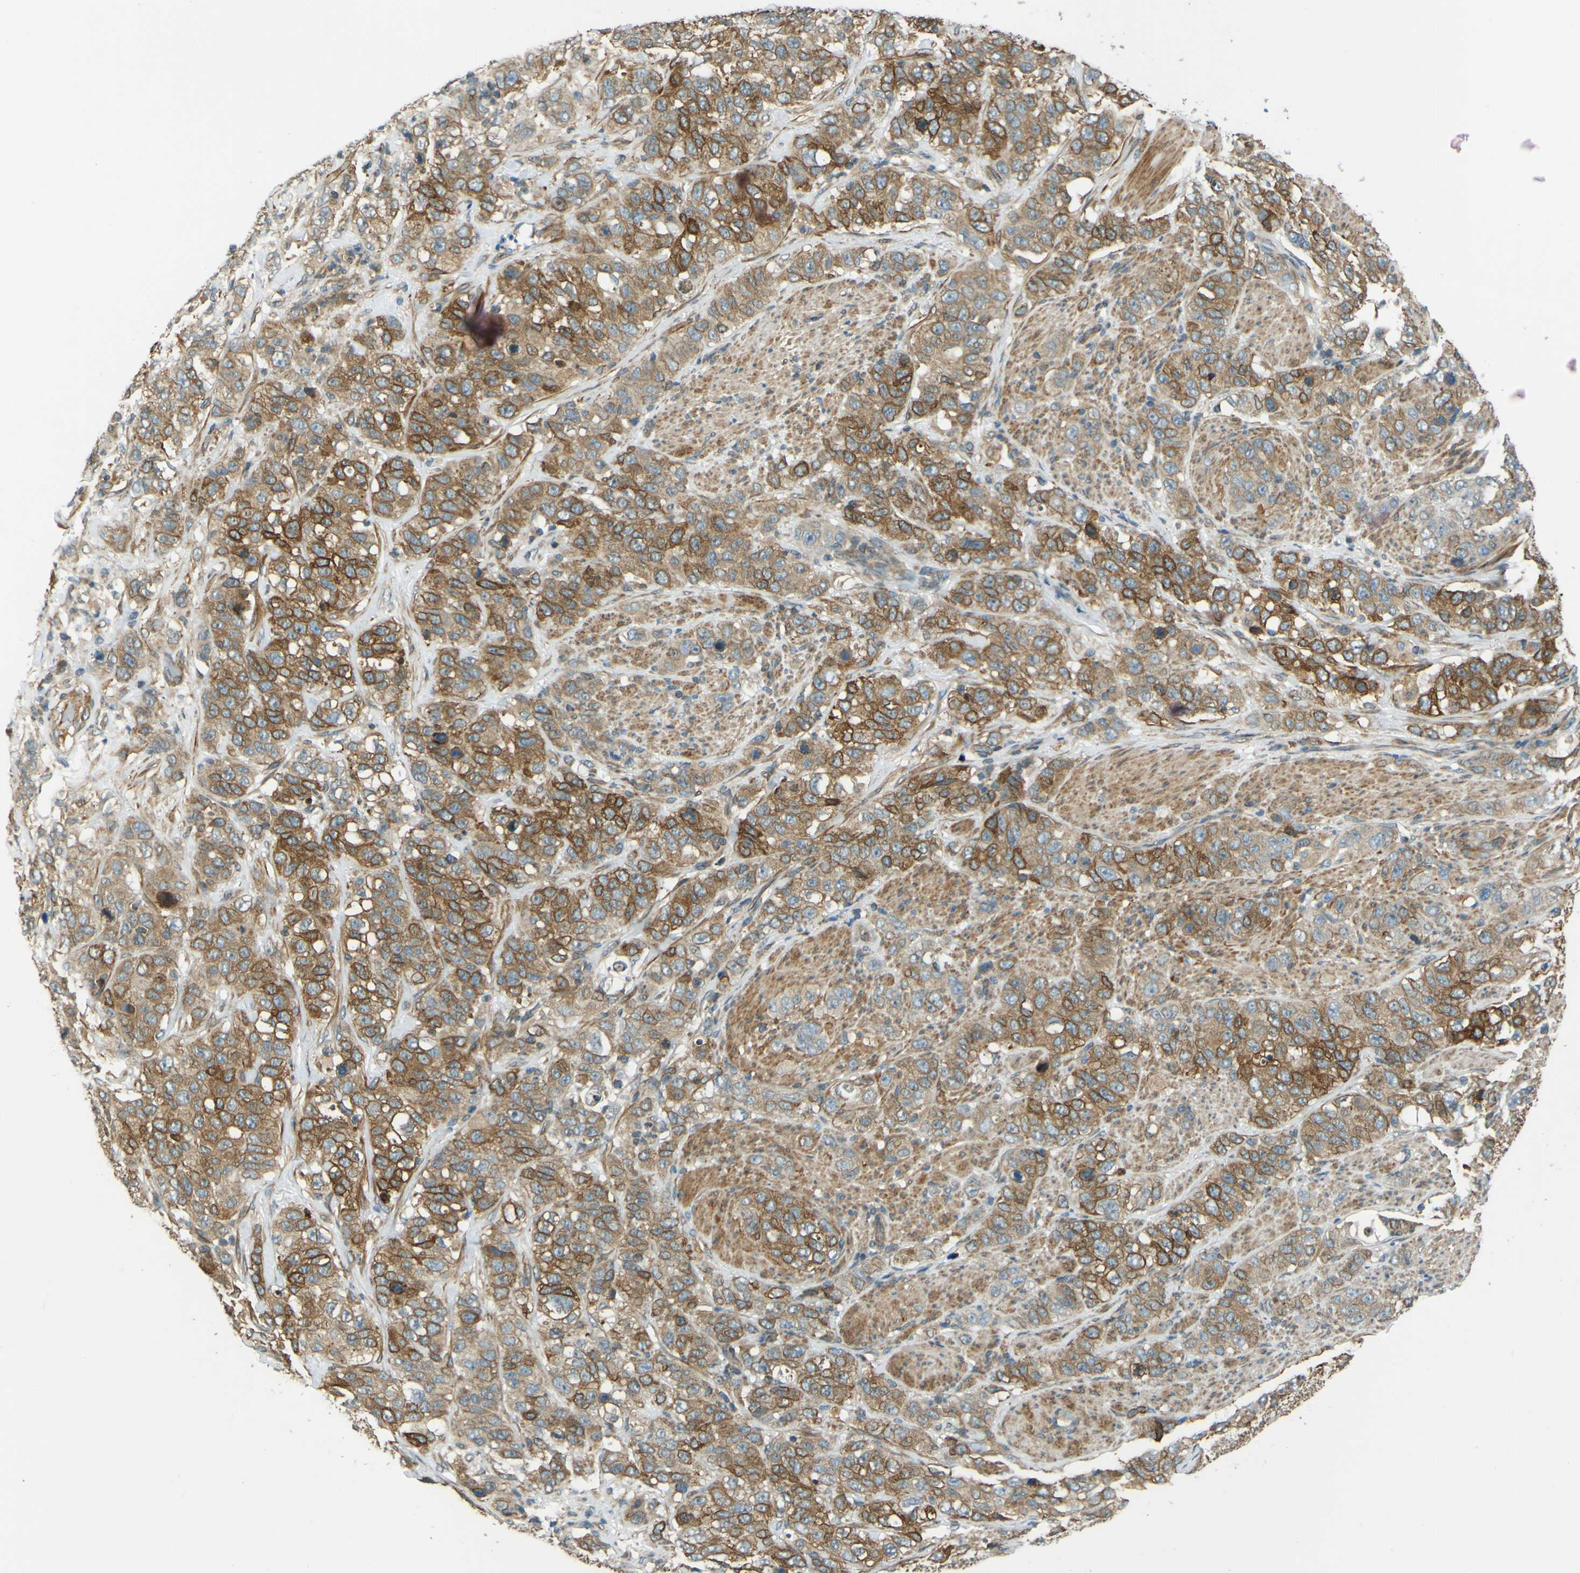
{"staining": {"intensity": "moderate", "quantity": ">75%", "location": "cytoplasmic/membranous"}, "tissue": "stomach cancer", "cell_type": "Tumor cells", "image_type": "cancer", "snomed": [{"axis": "morphology", "description": "Adenocarcinoma, NOS"}, {"axis": "topography", "description": "Stomach"}], "caption": "Stomach cancer stained for a protein demonstrates moderate cytoplasmic/membranous positivity in tumor cells.", "gene": "LPCAT1", "patient": {"sex": "male", "age": 48}}